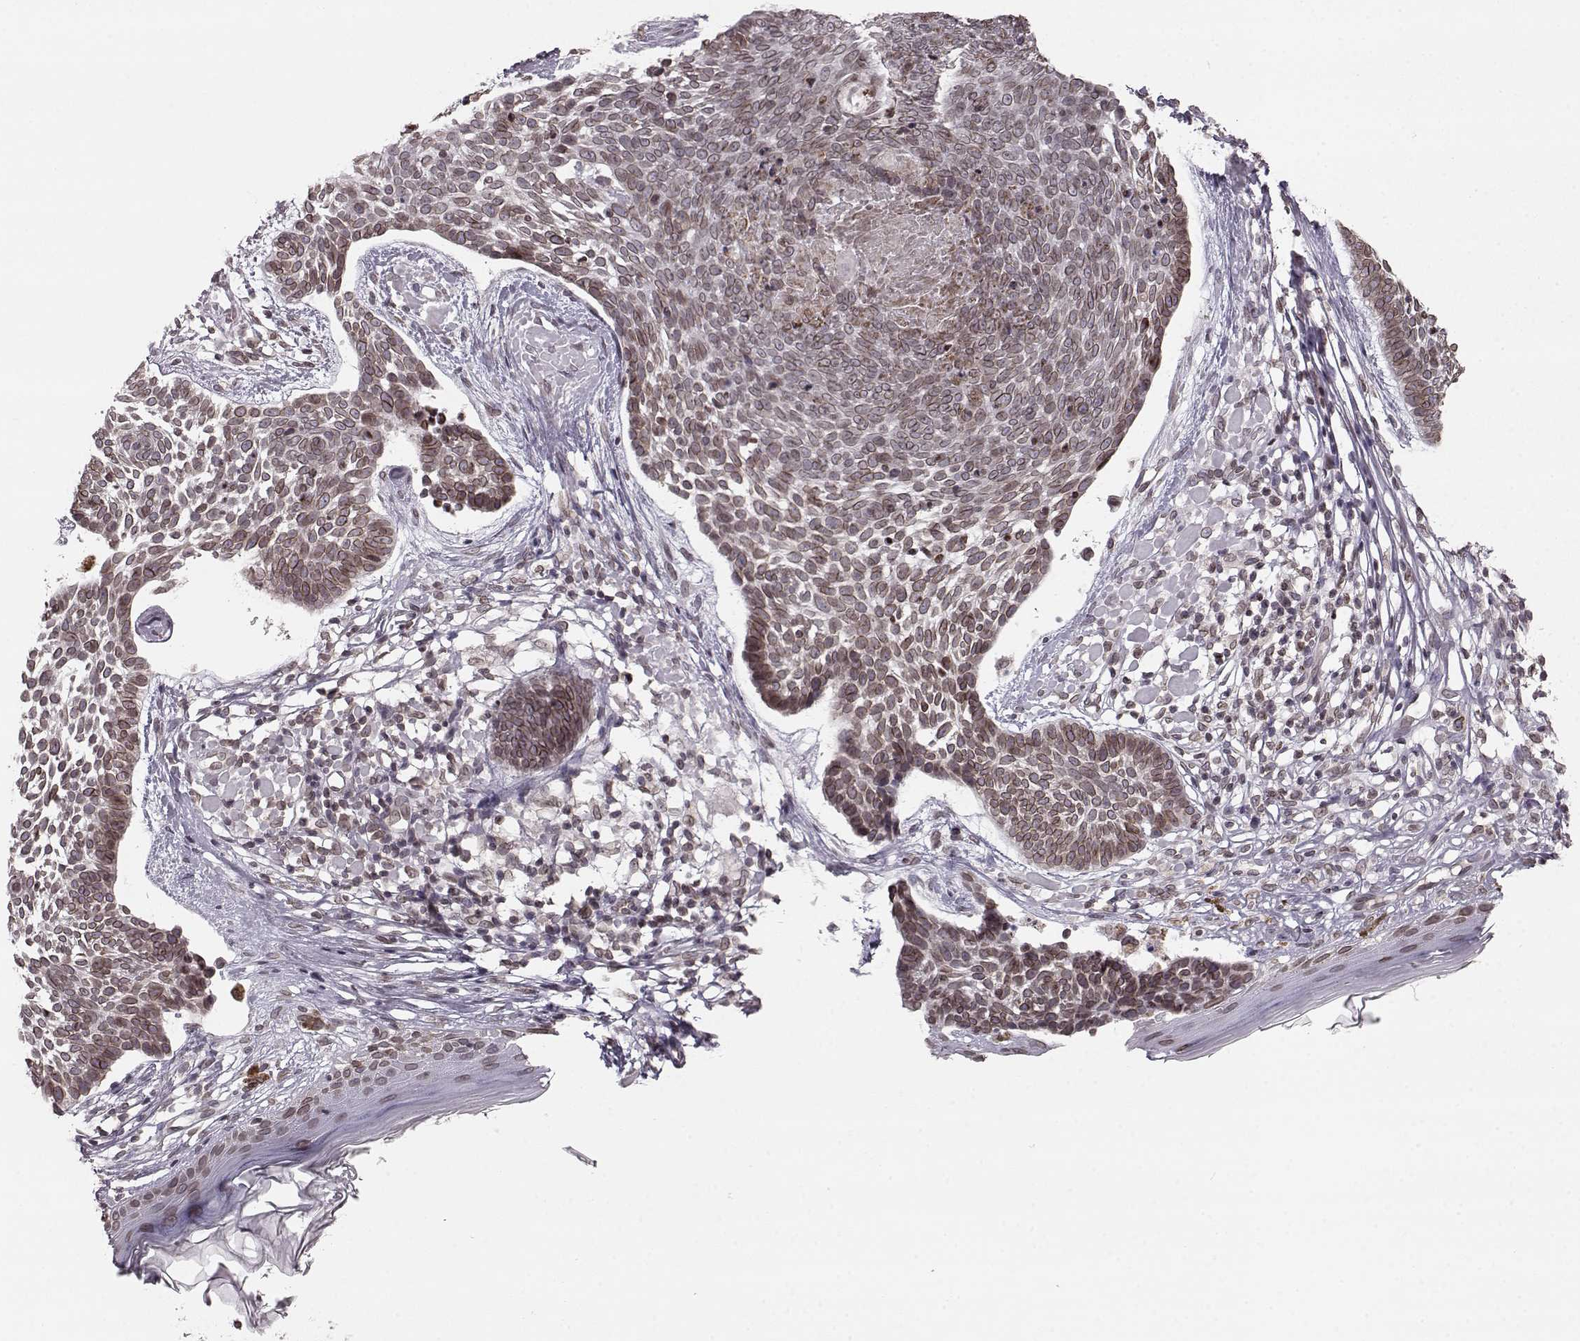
{"staining": {"intensity": "moderate", "quantity": "25%-75%", "location": "cytoplasmic/membranous,nuclear"}, "tissue": "skin cancer", "cell_type": "Tumor cells", "image_type": "cancer", "snomed": [{"axis": "morphology", "description": "Basal cell carcinoma"}, {"axis": "topography", "description": "Skin"}], "caption": "Skin cancer stained with DAB IHC exhibits medium levels of moderate cytoplasmic/membranous and nuclear staining in about 25%-75% of tumor cells.", "gene": "DCAF12", "patient": {"sex": "male", "age": 85}}